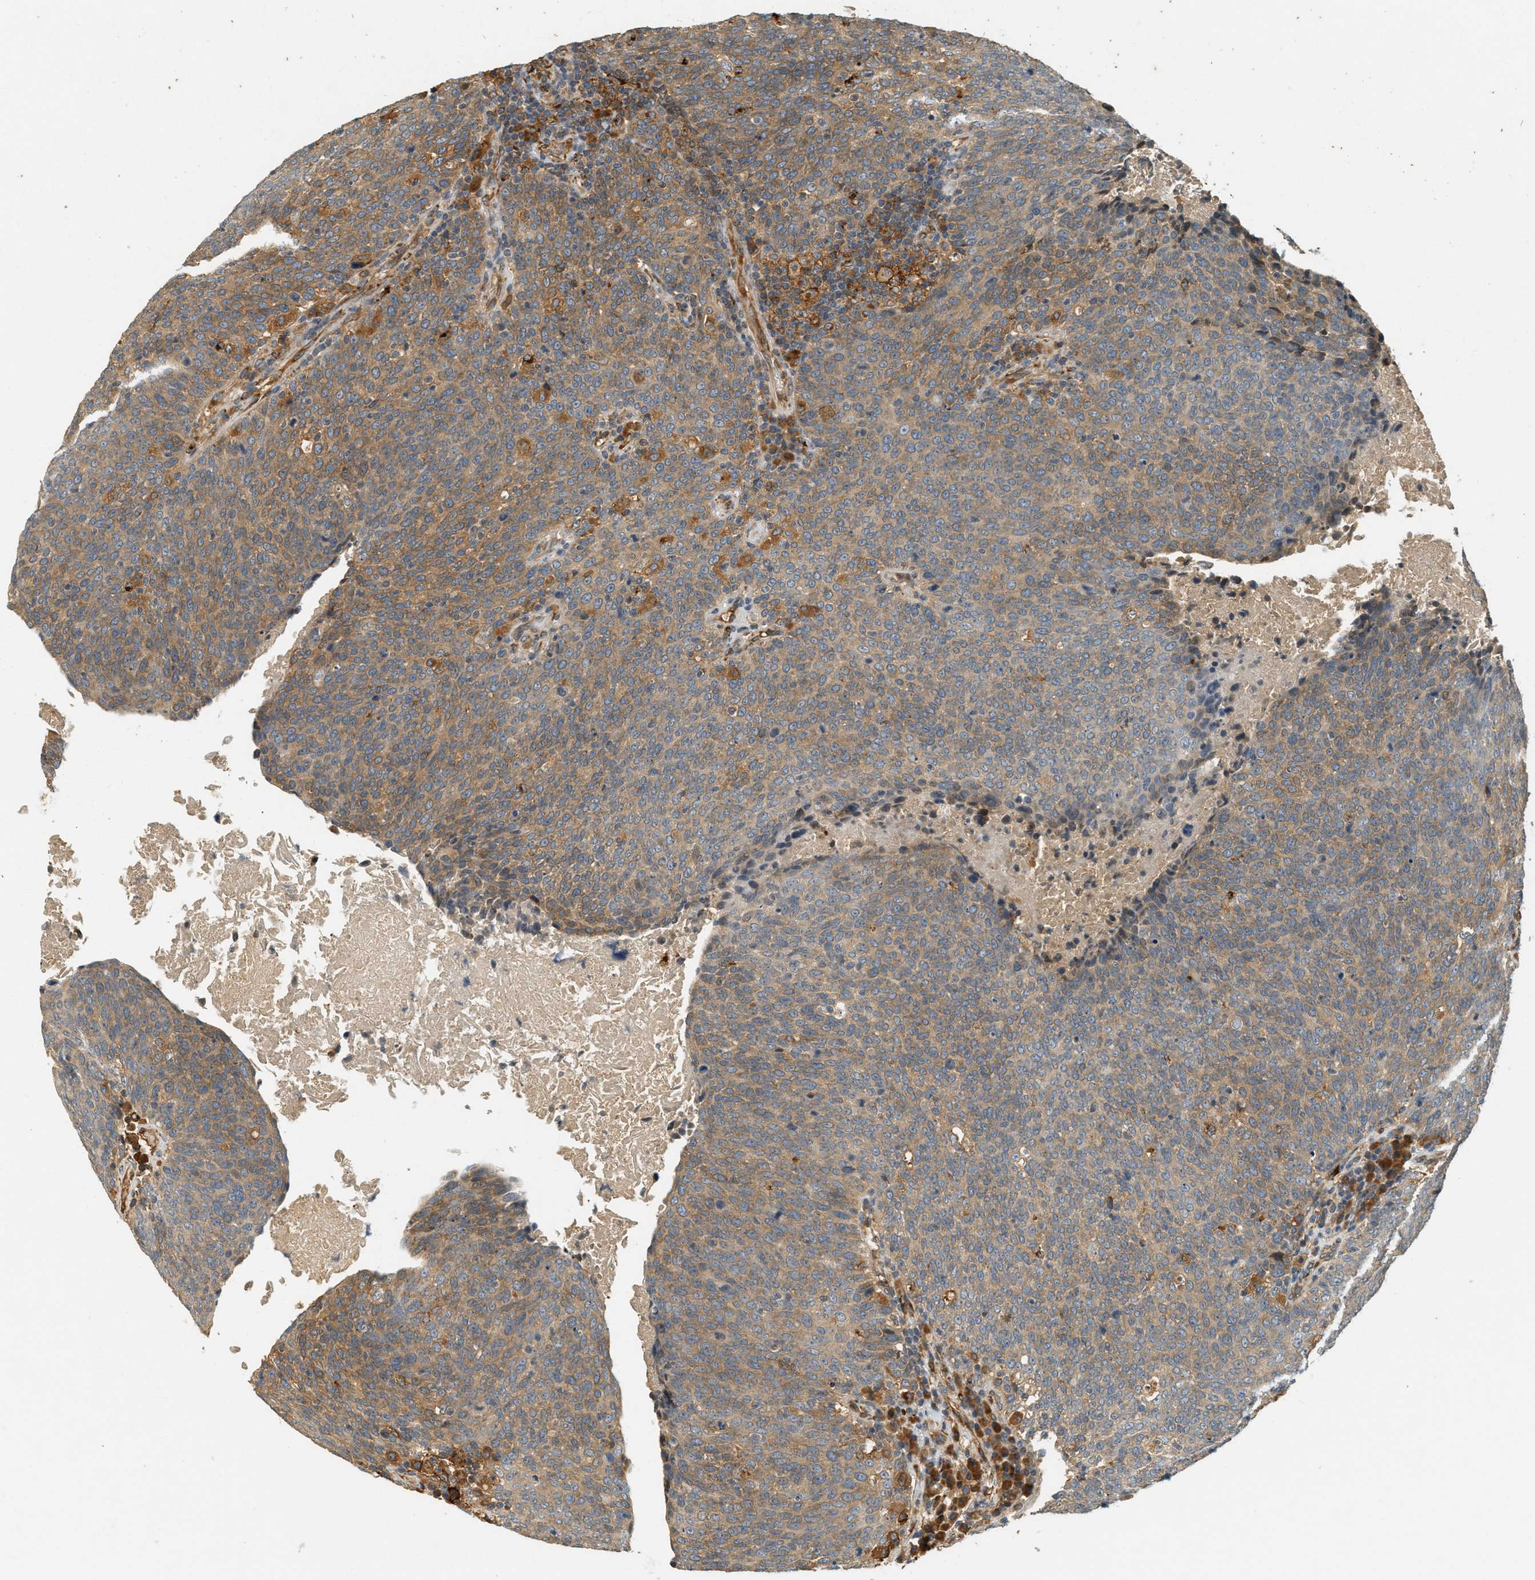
{"staining": {"intensity": "moderate", "quantity": ">75%", "location": "cytoplasmic/membranous"}, "tissue": "head and neck cancer", "cell_type": "Tumor cells", "image_type": "cancer", "snomed": [{"axis": "morphology", "description": "Squamous cell carcinoma, NOS"}, {"axis": "morphology", "description": "Squamous cell carcinoma, metastatic, NOS"}, {"axis": "topography", "description": "Lymph node"}, {"axis": "topography", "description": "Head-Neck"}], "caption": "Human head and neck cancer stained with a protein marker displays moderate staining in tumor cells.", "gene": "PDK1", "patient": {"sex": "male", "age": 62}}